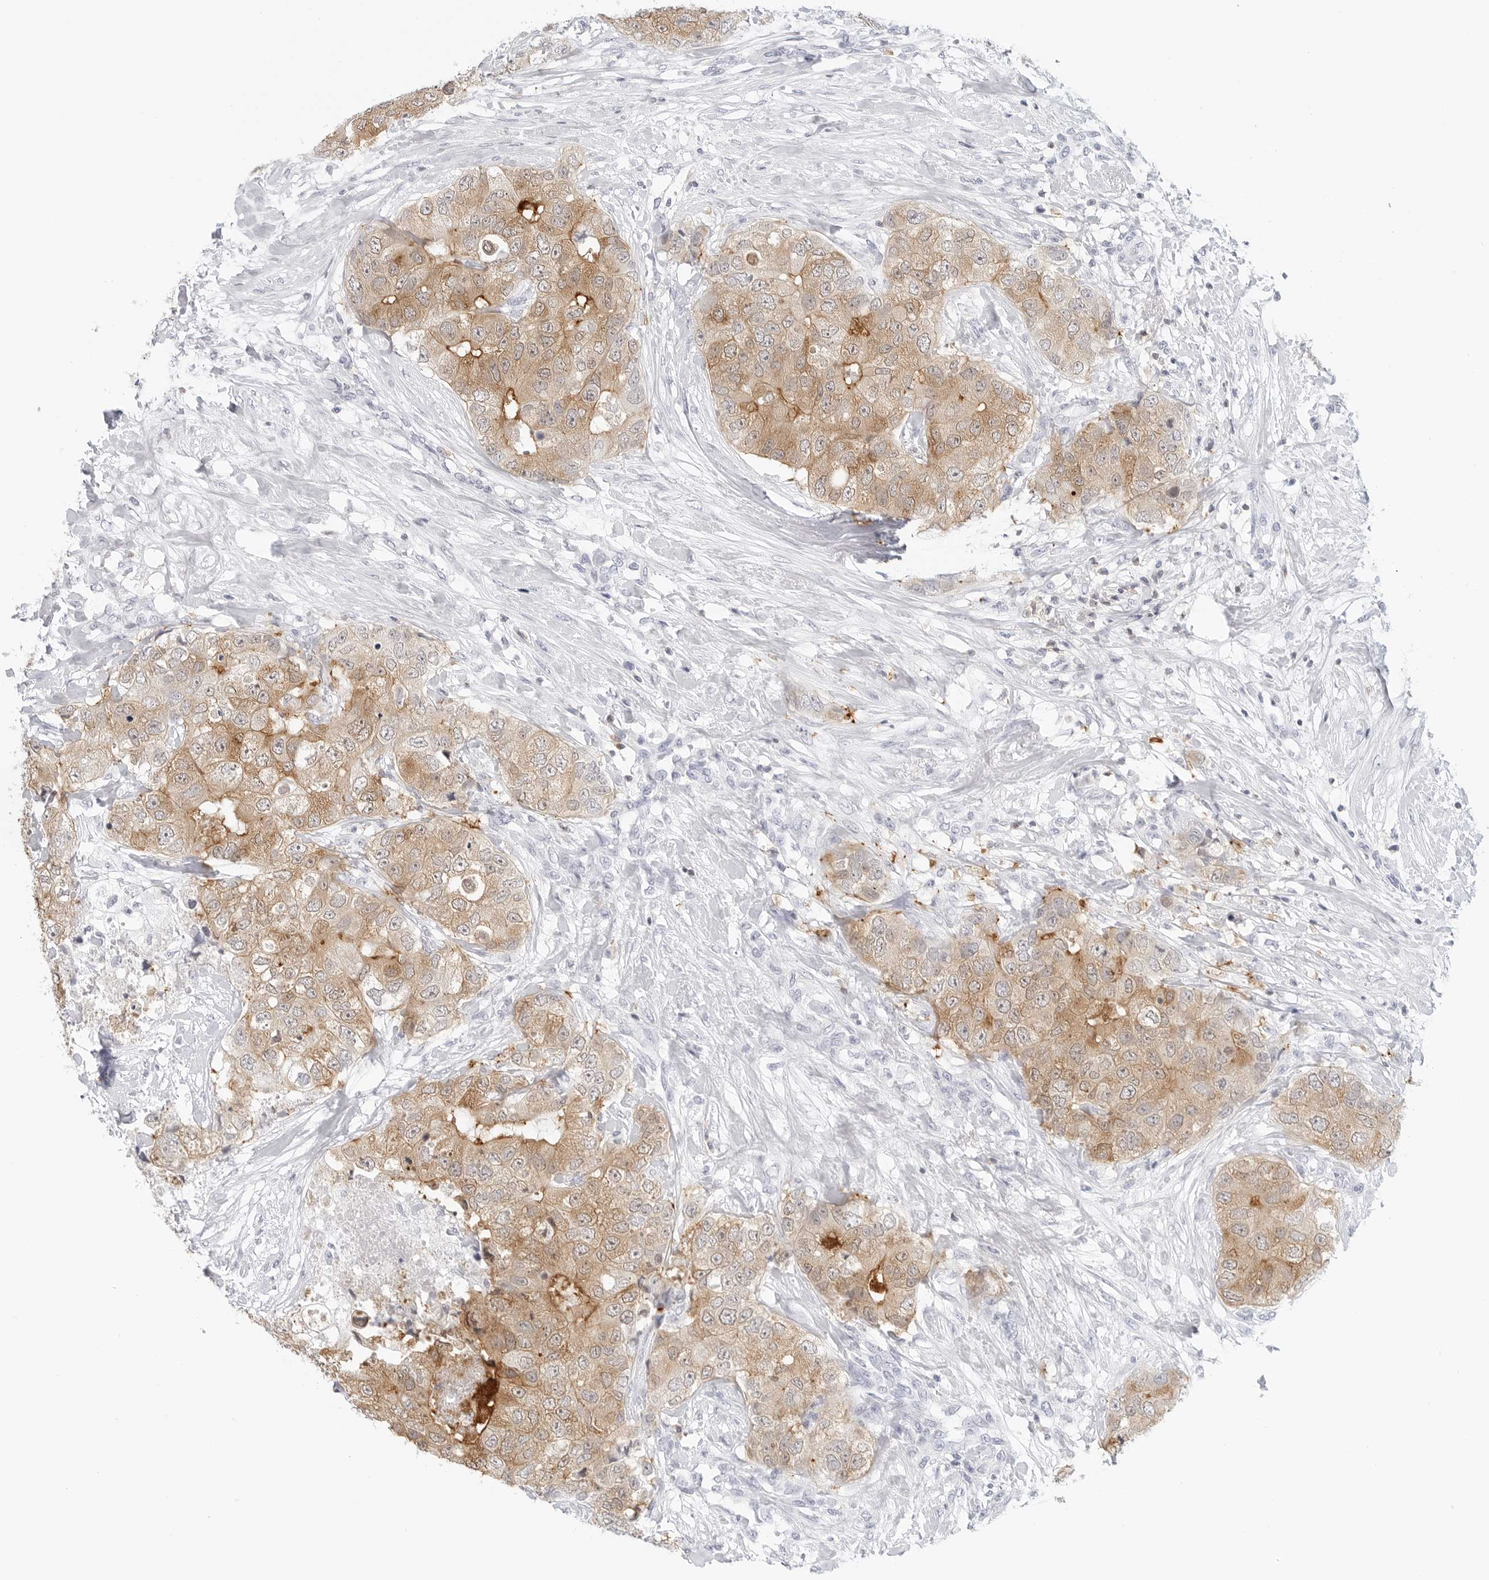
{"staining": {"intensity": "moderate", "quantity": ">75%", "location": "cytoplasmic/membranous"}, "tissue": "breast cancer", "cell_type": "Tumor cells", "image_type": "cancer", "snomed": [{"axis": "morphology", "description": "Duct carcinoma"}, {"axis": "topography", "description": "Breast"}], "caption": "Breast intraductal carcinoma was stained to show a protein in brown. There is medium levels of moderate cytoplasmic/membranous positivity in approximately >75% of tumor cells. Nuclei are stained in blue.", "gene": "SLC9A3R1", "patient": {"sex": "female", "age": 62}}